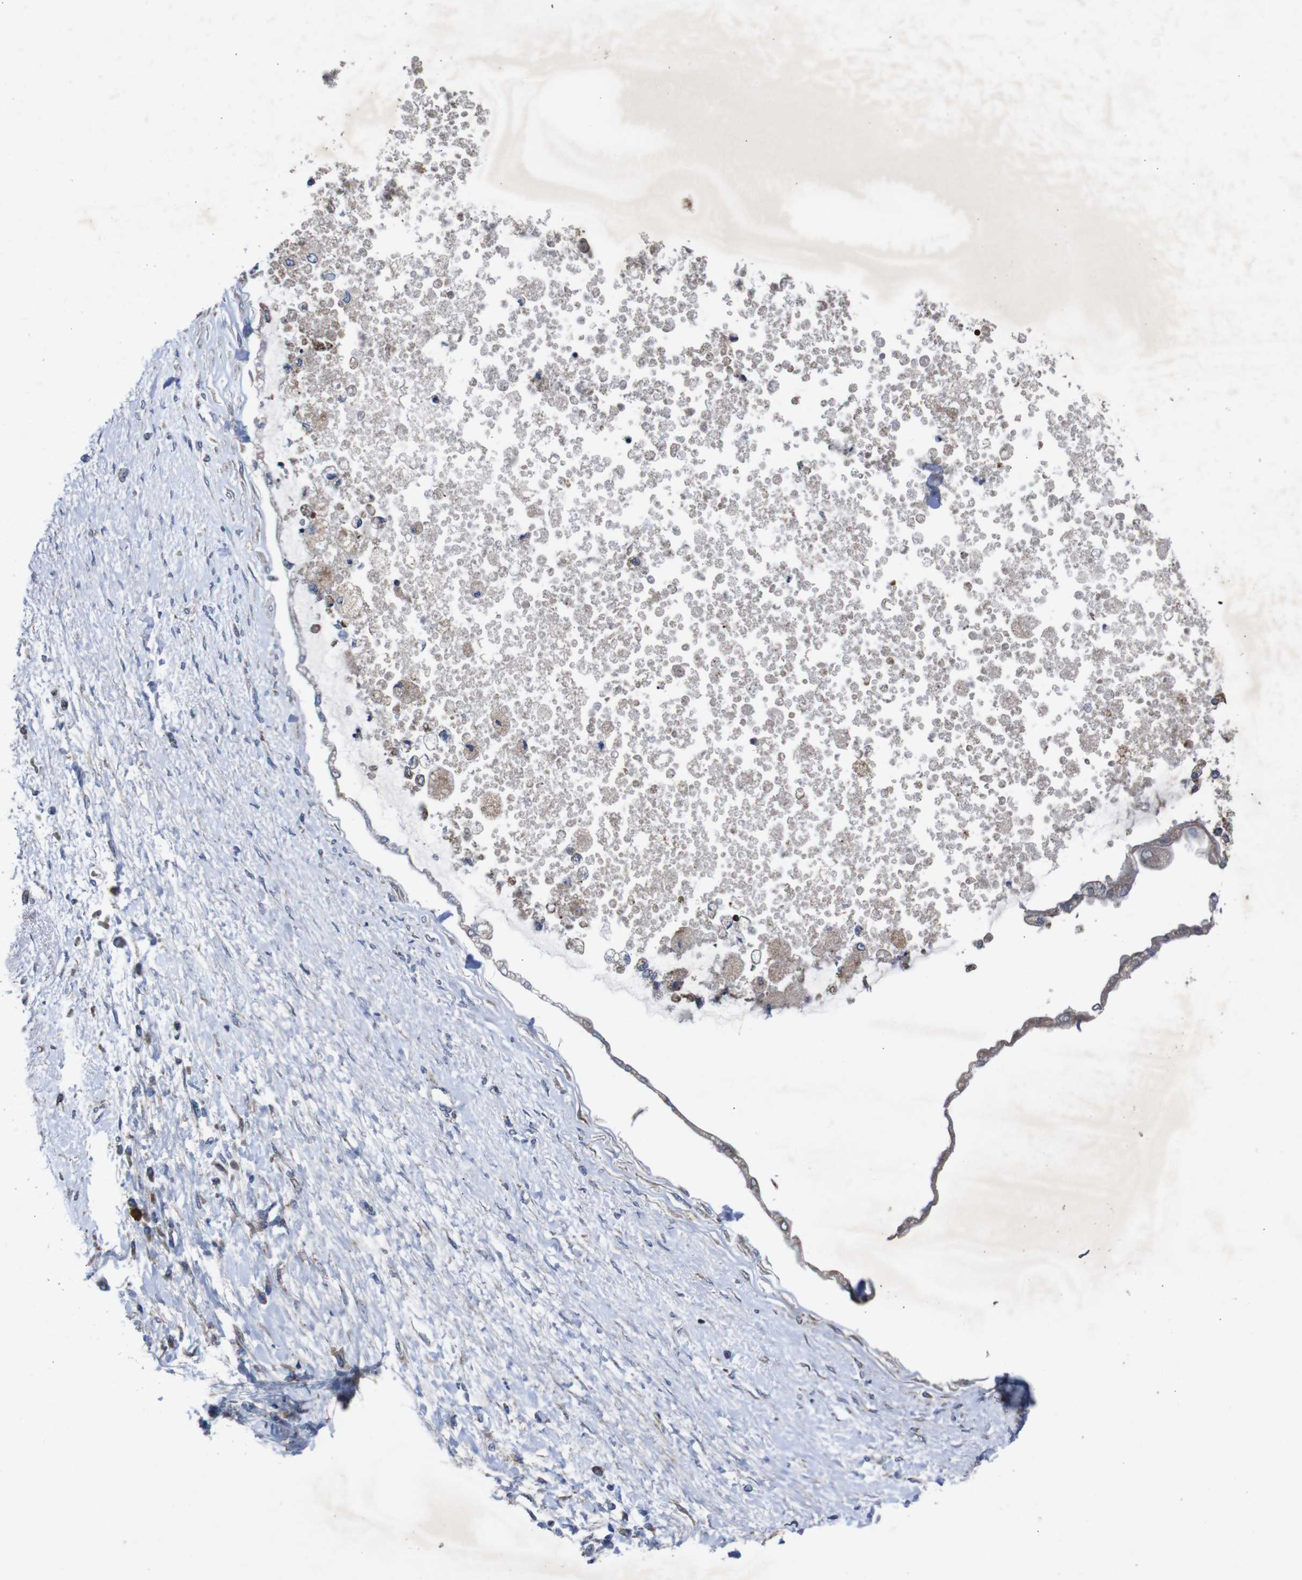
{"staining": {"intensity": "moderate", "quantity": "25%-75%", "location": "cytoplasmic/membranous"}, "tissue": "liver cancer", "cell_type": "Tumor cells", "image_type": "cancer", "snomed": [{"axis": "morphology", "description": "Cholangiocarcinoma"}, {"axis": "topography", "description": "Liver"}], "caption": "This photomicrograph displays immunohistochemistry staining of human liver cancer (cholangiocarcinoma), with medium moderate cytoplasmic/membranous expression in about 25%-75% of tumor cells.", "gene": "CHST10", "patient": {"sex": "male", "age": 50}}